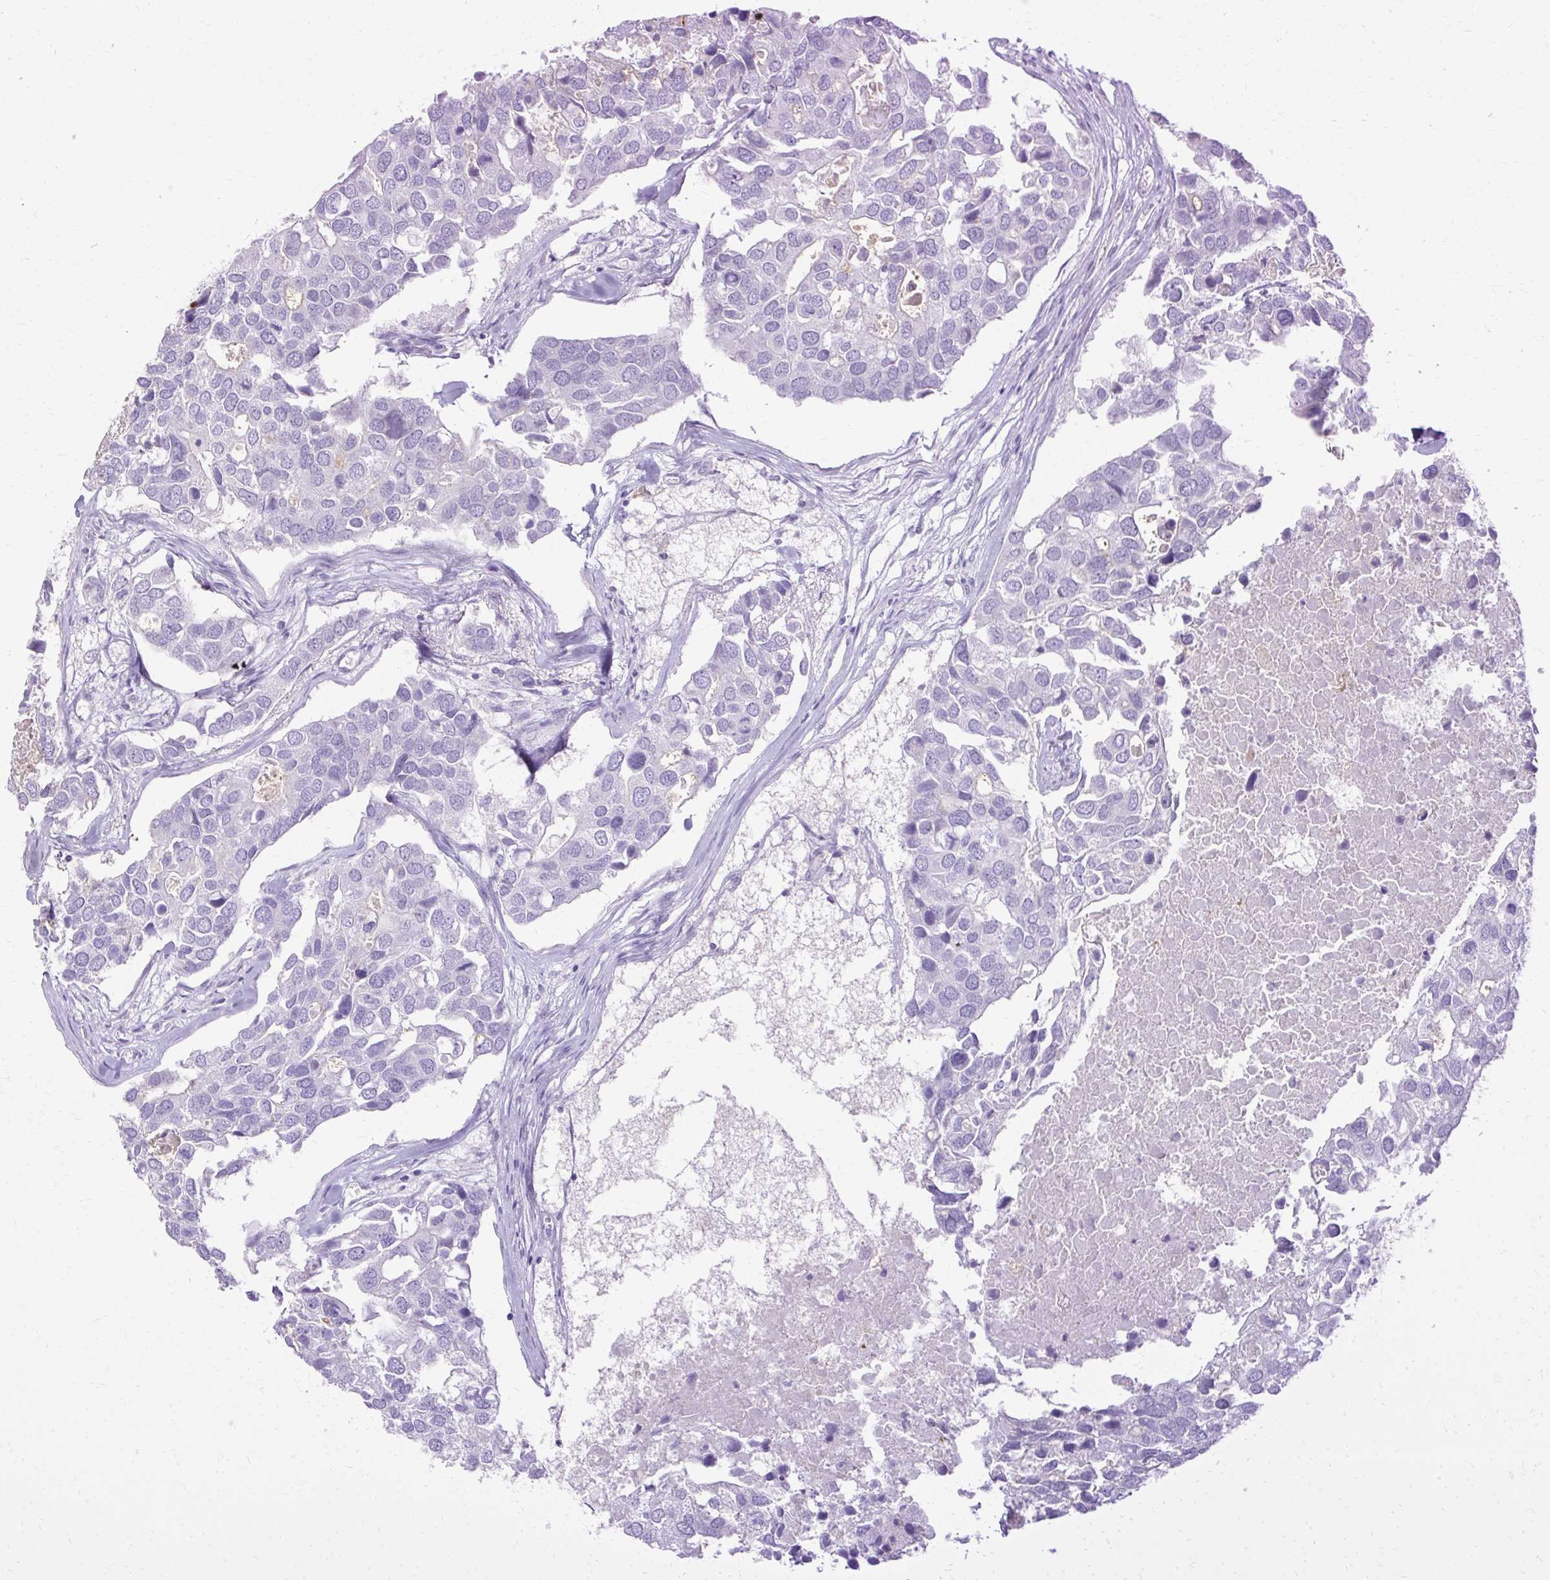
{"staining": {"intensity": "negative", "quantity": "none", "location": "none"}, "tissue": "breast cancer", "cell_type": "Tumor cells", "image_type": "cancer", "snomed": [{"axis": "morphology", "description": "Duct carcinoma"}, {"axis": "topography", "description": "Breast"}], "caption": "This is an immunohistochemistry photomicrograph of human breast cancer (infiltrating ductal carcinoma). There is no staining in tumor cells.", "gene": "HSD11B1", "patient": {"sex": "female", "age": 83}}